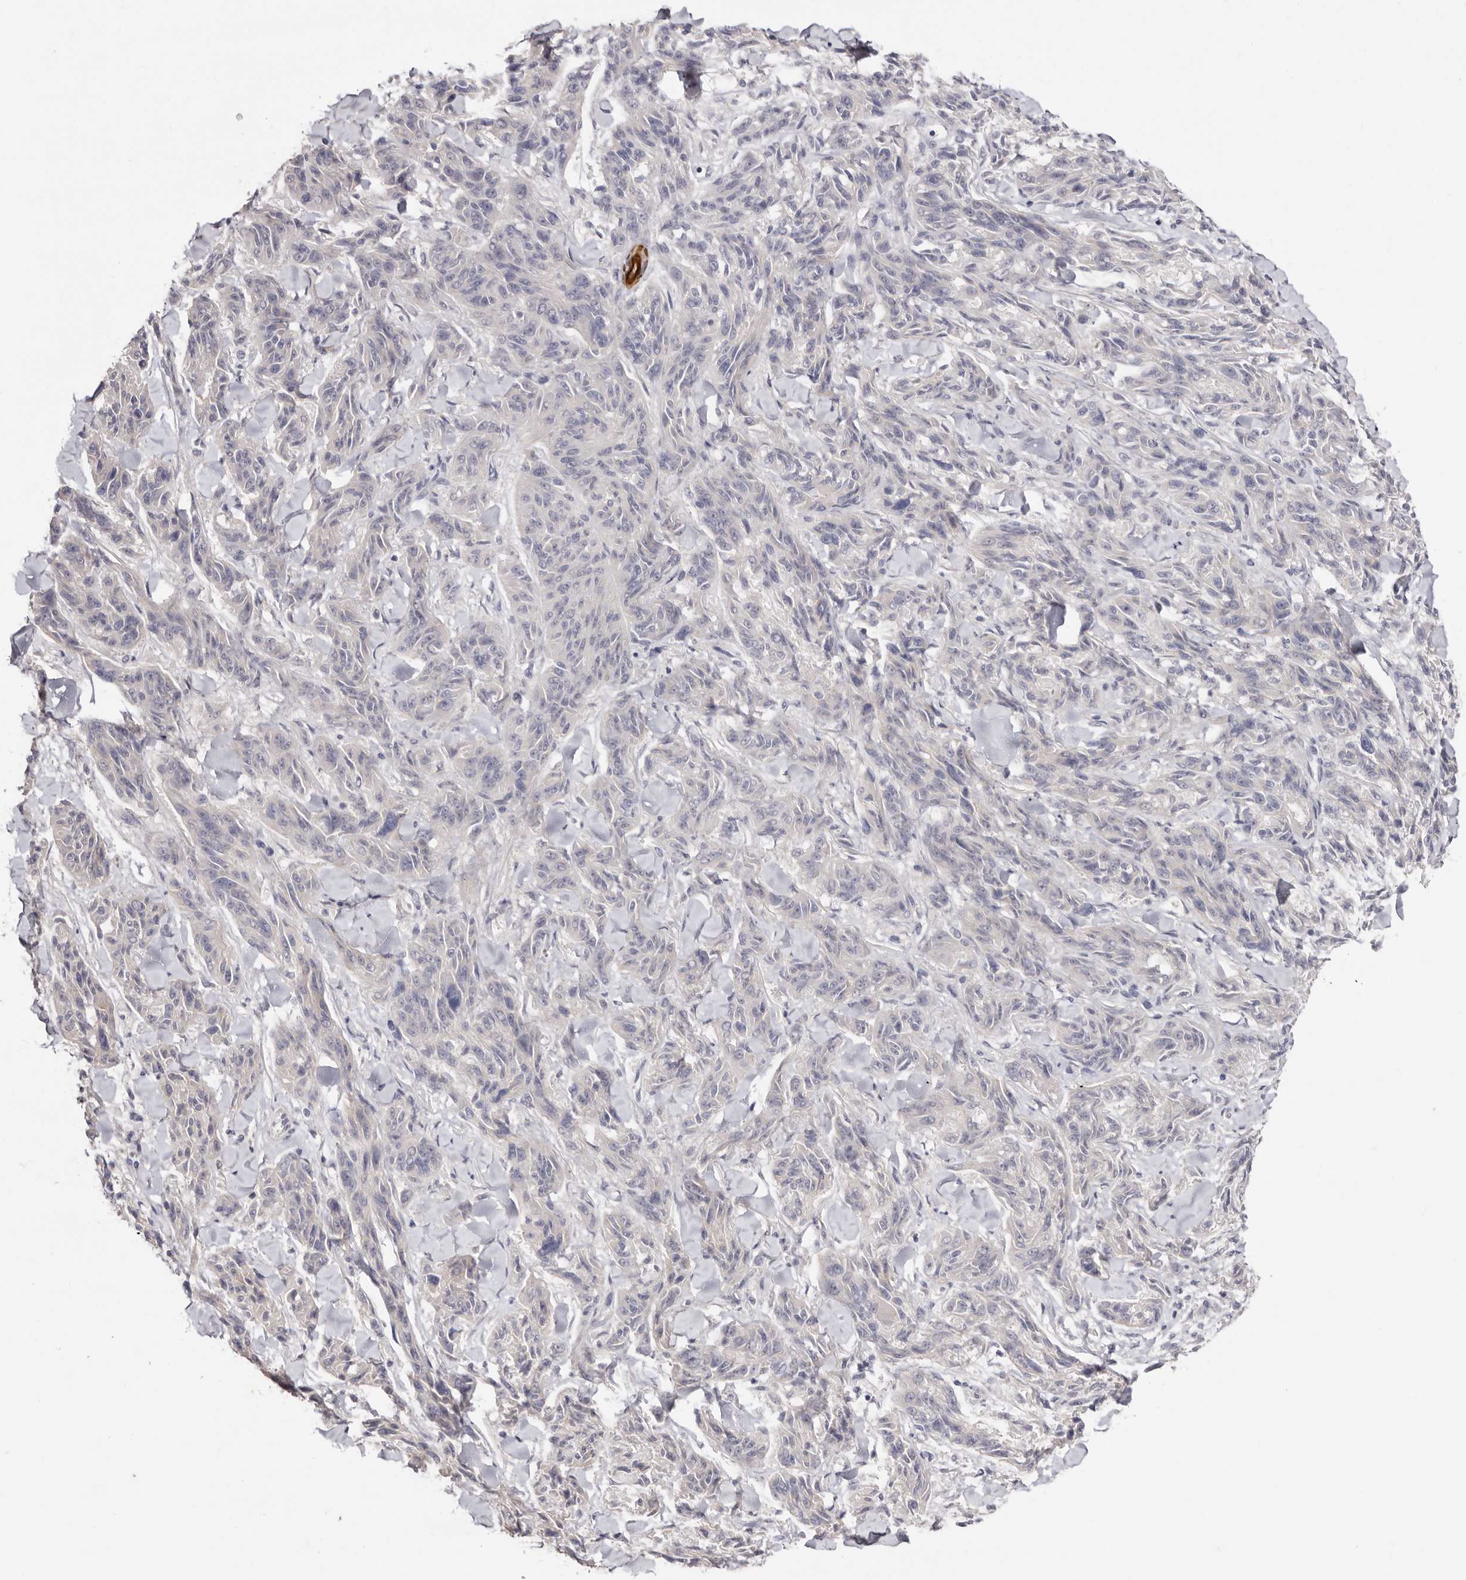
{"staining": {"intensity": "negative", "quantity": "none", "location": "none"}, "tissue": "melanoma", "cell_type": "Tumor cells", "image_type": "cancer", "snomed": [{"axis": "morphology", "description": "Malignant melanoma, NOS"}, {"axis": "topography", "description": "Skin"}], "caption": "Immunohistochemistry image of neoplastic tissue: human malignant melanoma stained with DAB (3,3'-diaminobenzidine) demonstrates no significant protein expression in tumor cells. (Brightfield microscopy of DAB (3,3'-diaminobenzidine) immunohistochemistry at high magnification).", "gene": "STK16", "patient": {"sex": "male", "age": 53}}